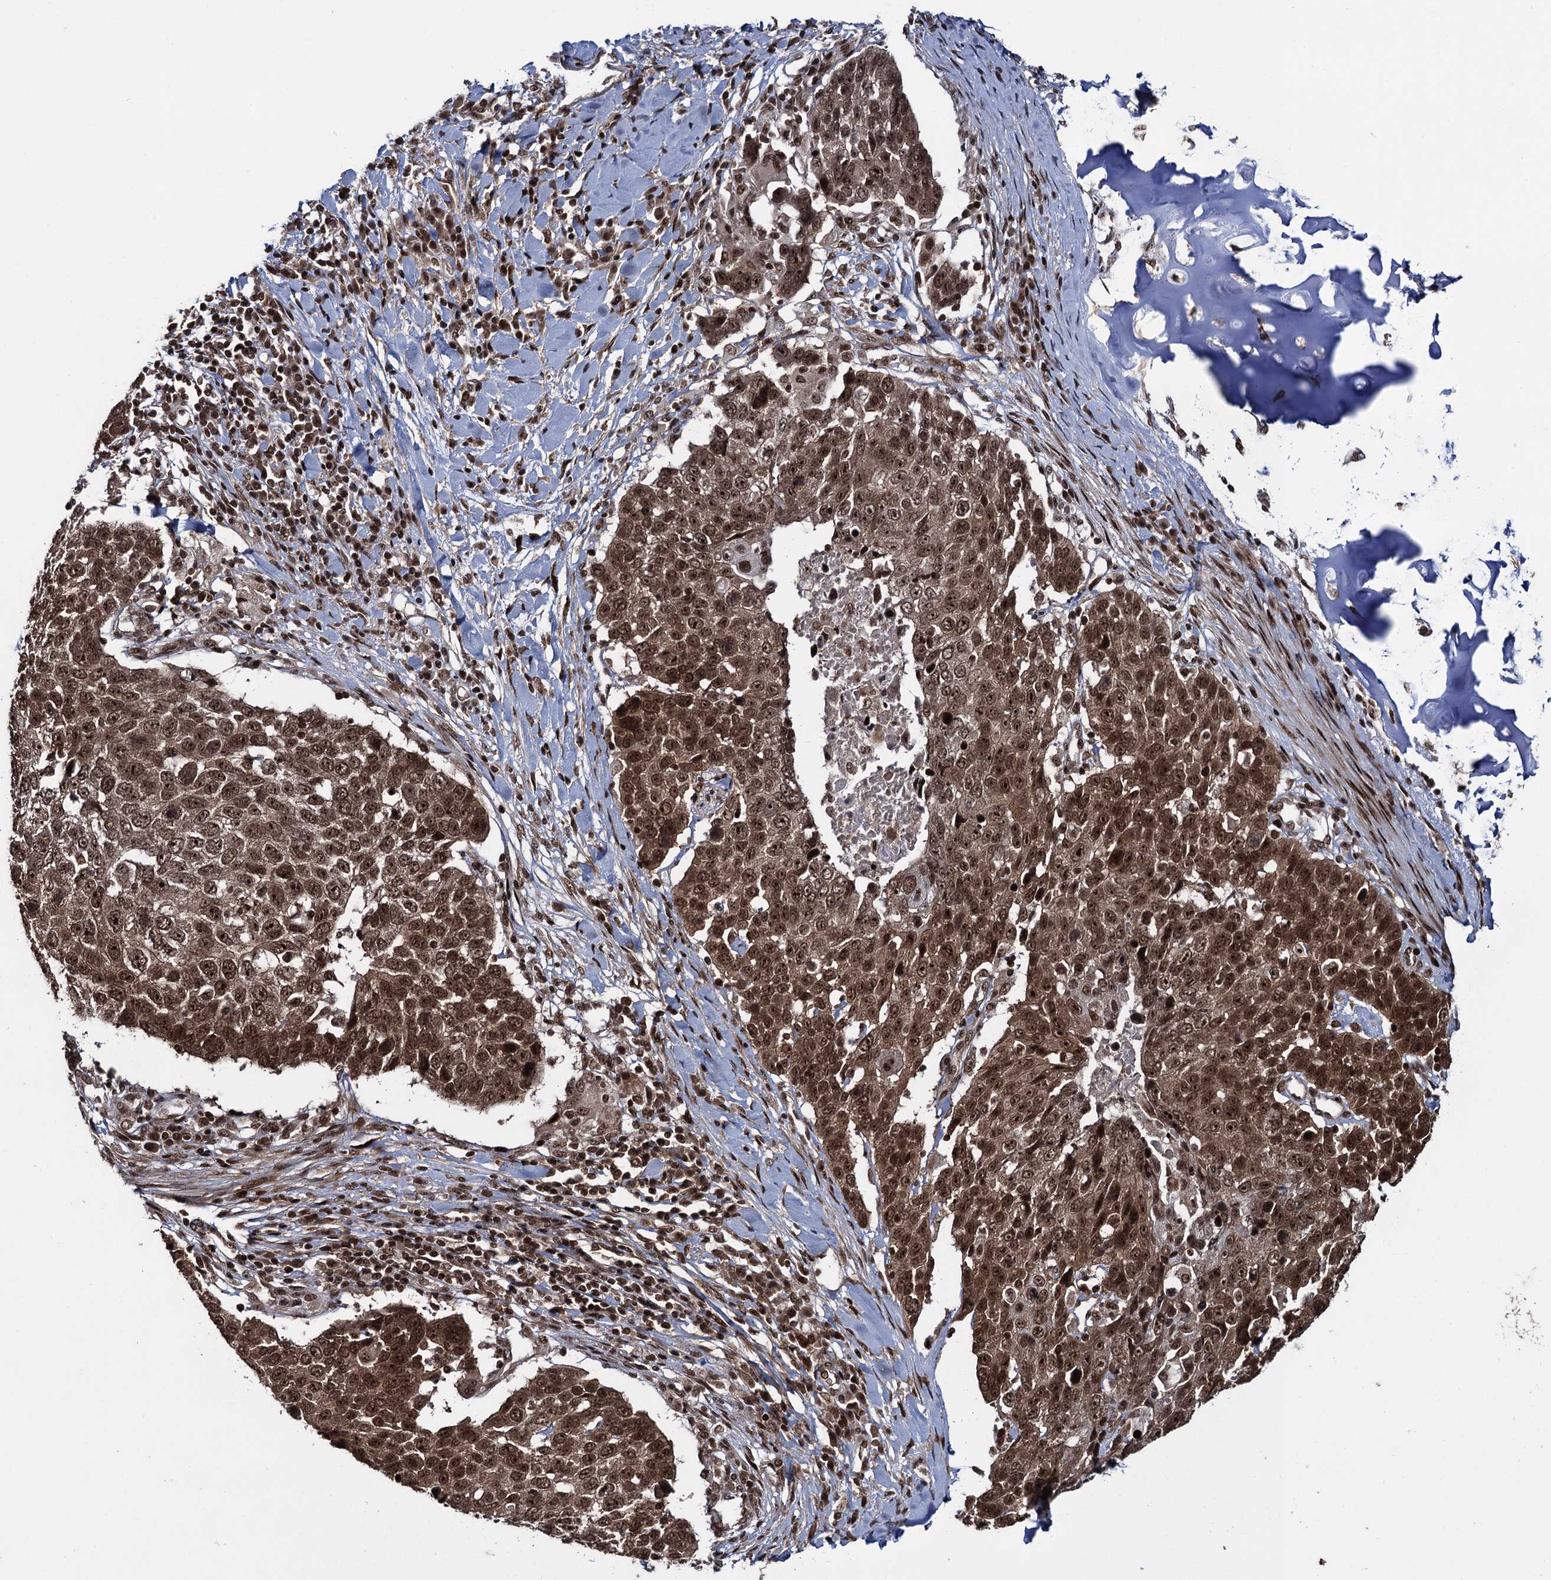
{"staining": {"intensity": "strong", "quantity": ">75%", "location": "cytoplasmic/membranous,nuclear"}, "tissue": "lung cancer", "cell_type": "Tumor cells", "image_type": "cancer", "snomed": [{"axis": "morphology", "description": "Squamous cell carcinoma, NOS"}, {"axis": "topography", "description": "Lung"}], "caption": "Tumor cells exhibit high levels of strong cytoplasmic/membranous and nuclear expression in about >75% of cells in human lung cancer.", "gene": "ZNF169", "patient": {"sex": "male", "age": 66}}